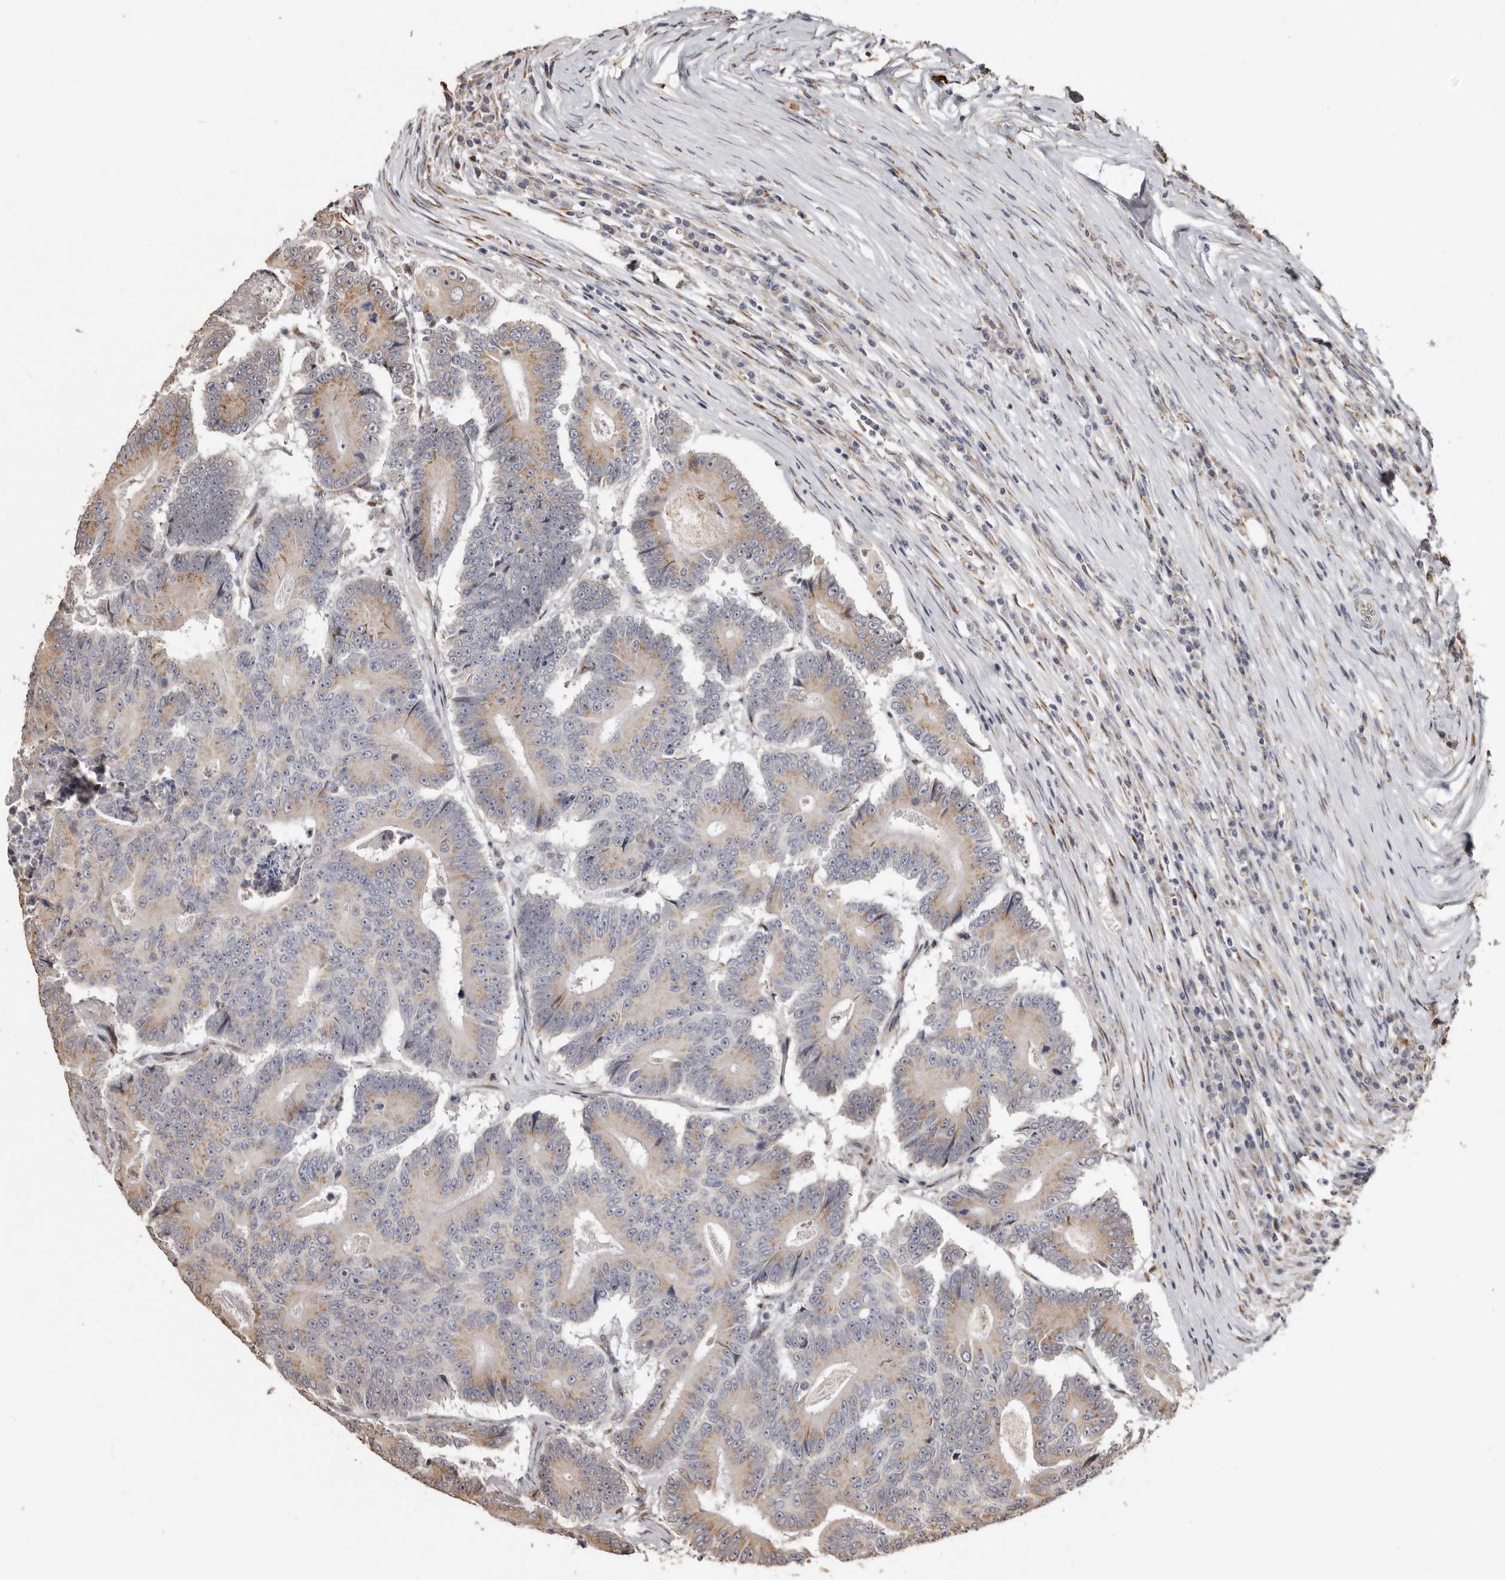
{"staining": {"intensity": "weak", "quantity": ">75%", "location": "cytoplasmic/membranous"}, "tissue": "colorectal cancer", "cell_type": "Tumor cells", "image_type": "cancer", "snomed": [{"axis": "morphology", "description": "Adenocarcinoma, NOS"}, {"axis": "topography", "description": "Colon"}], "caption": "The histopathology image displays staining of colorectal cancer (adenocarcinoma), revealing weak cytoplasmic/membranous protein positivity (brown color) within tumor cells. Ihc stains the protein of interest in brown and the nuclei are stained blue.", "gene": "ENTREP1", "patient": {"sex": "male", "age": 83}}